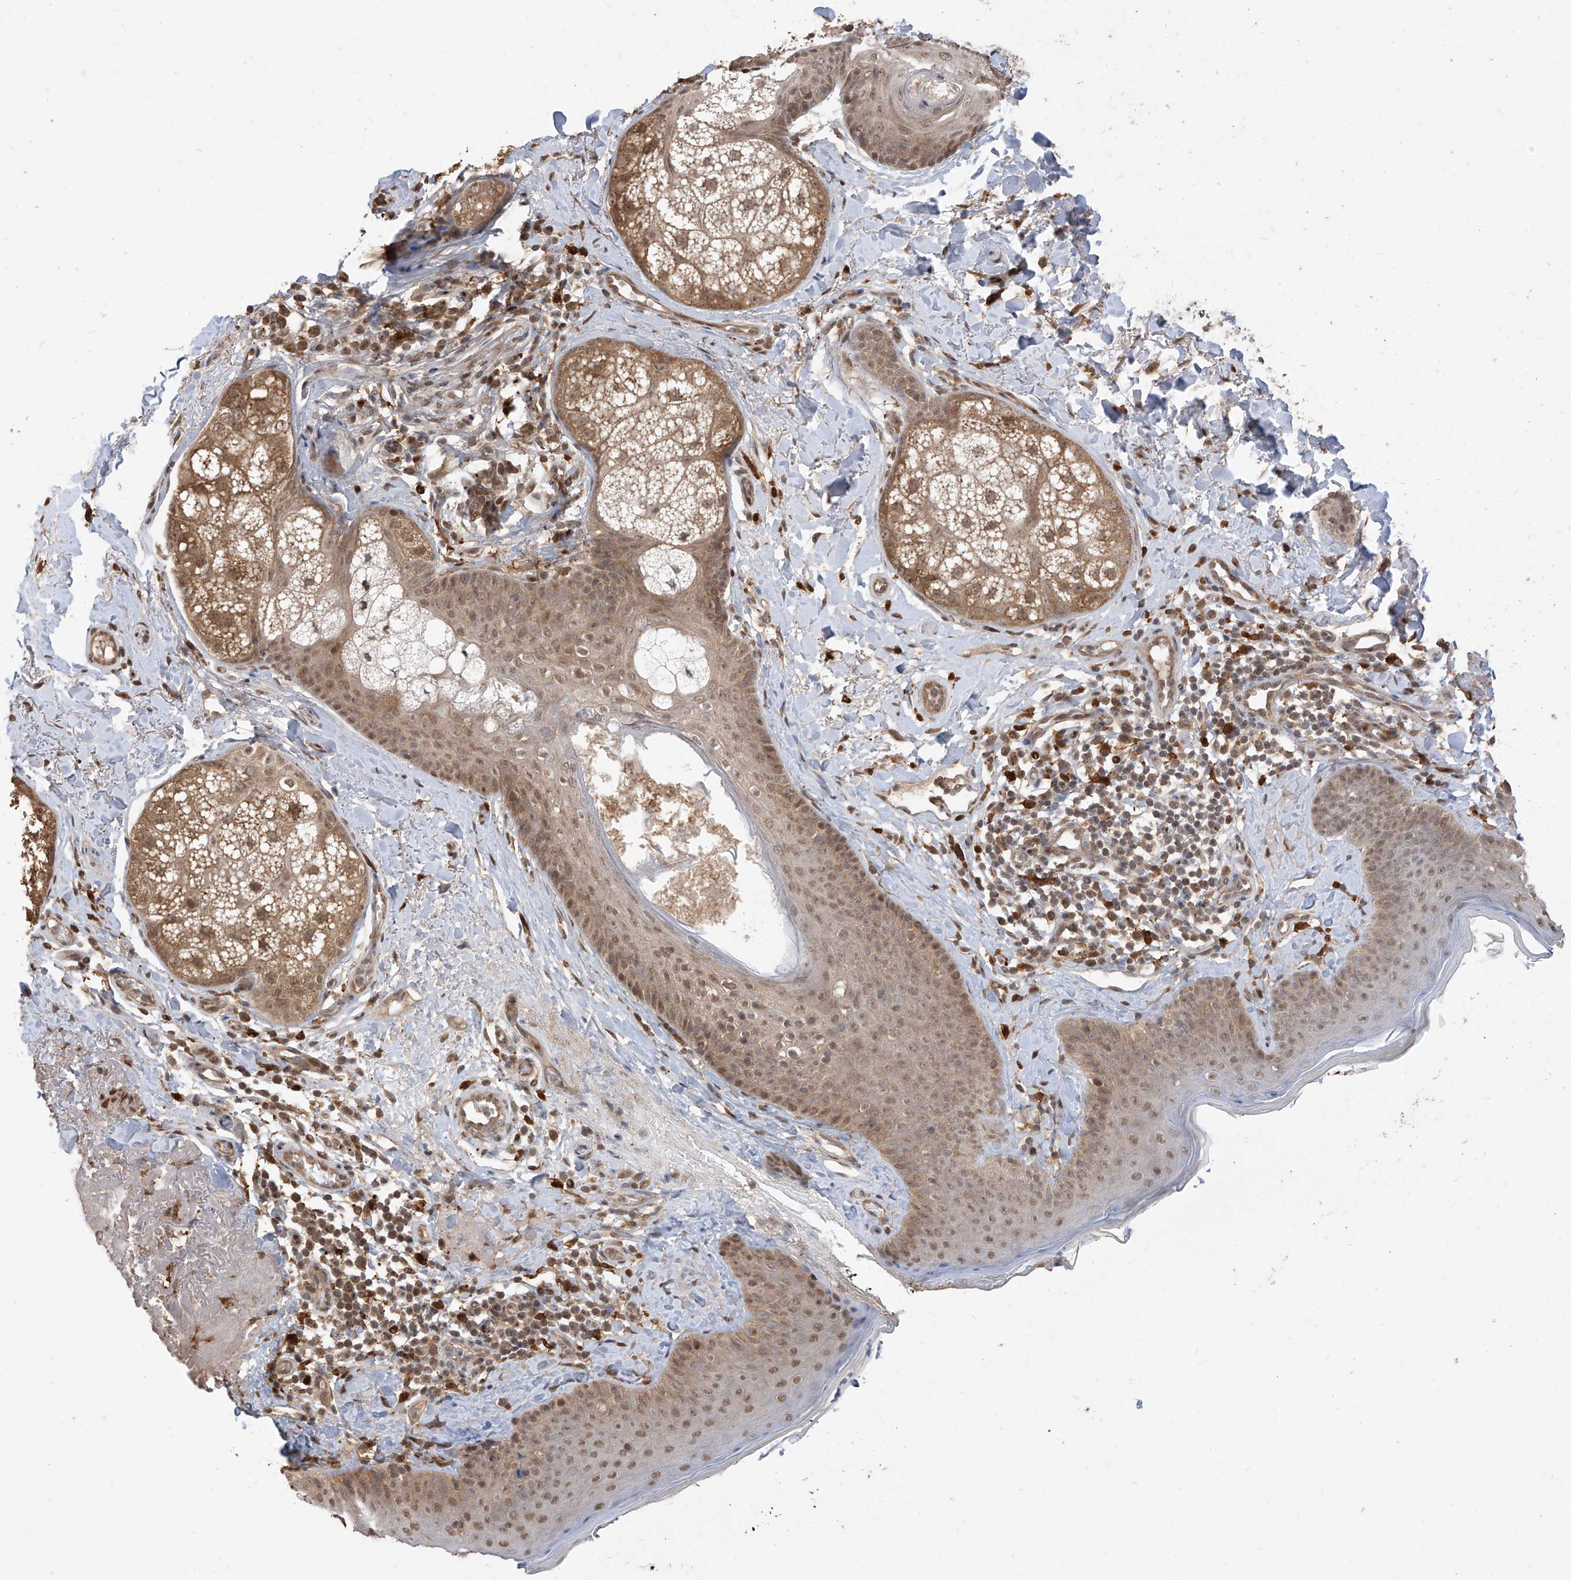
{"staining": {"intensity": "moderate", "quantity": ">75%", "location": "cytoplasmic/membranous,nuclear"}, "tissue": "skin", "cell_type": "Fibroblasts", "image_type": "normal", "snomed": [{"axis": "morphology", "description": "Normal tissue, NOS"}, {"axis": "topography", "description": "Skin"}], "caption": "DAB (3,3'-diaminobenzidine) immunohistochemical staining of unremarkable human skin demonstrates moderate cytoplasmic/membranous,nuclear protein staining in about >75% of fibroblasts. (Stains: DAB (3,3'-diaminobenzidine) in brown, nuclei in blue, Microscopy: brightfield microscopy at high magnification).", "gene": "LATS1", "patient": {"sex": "male", "age": 57}}